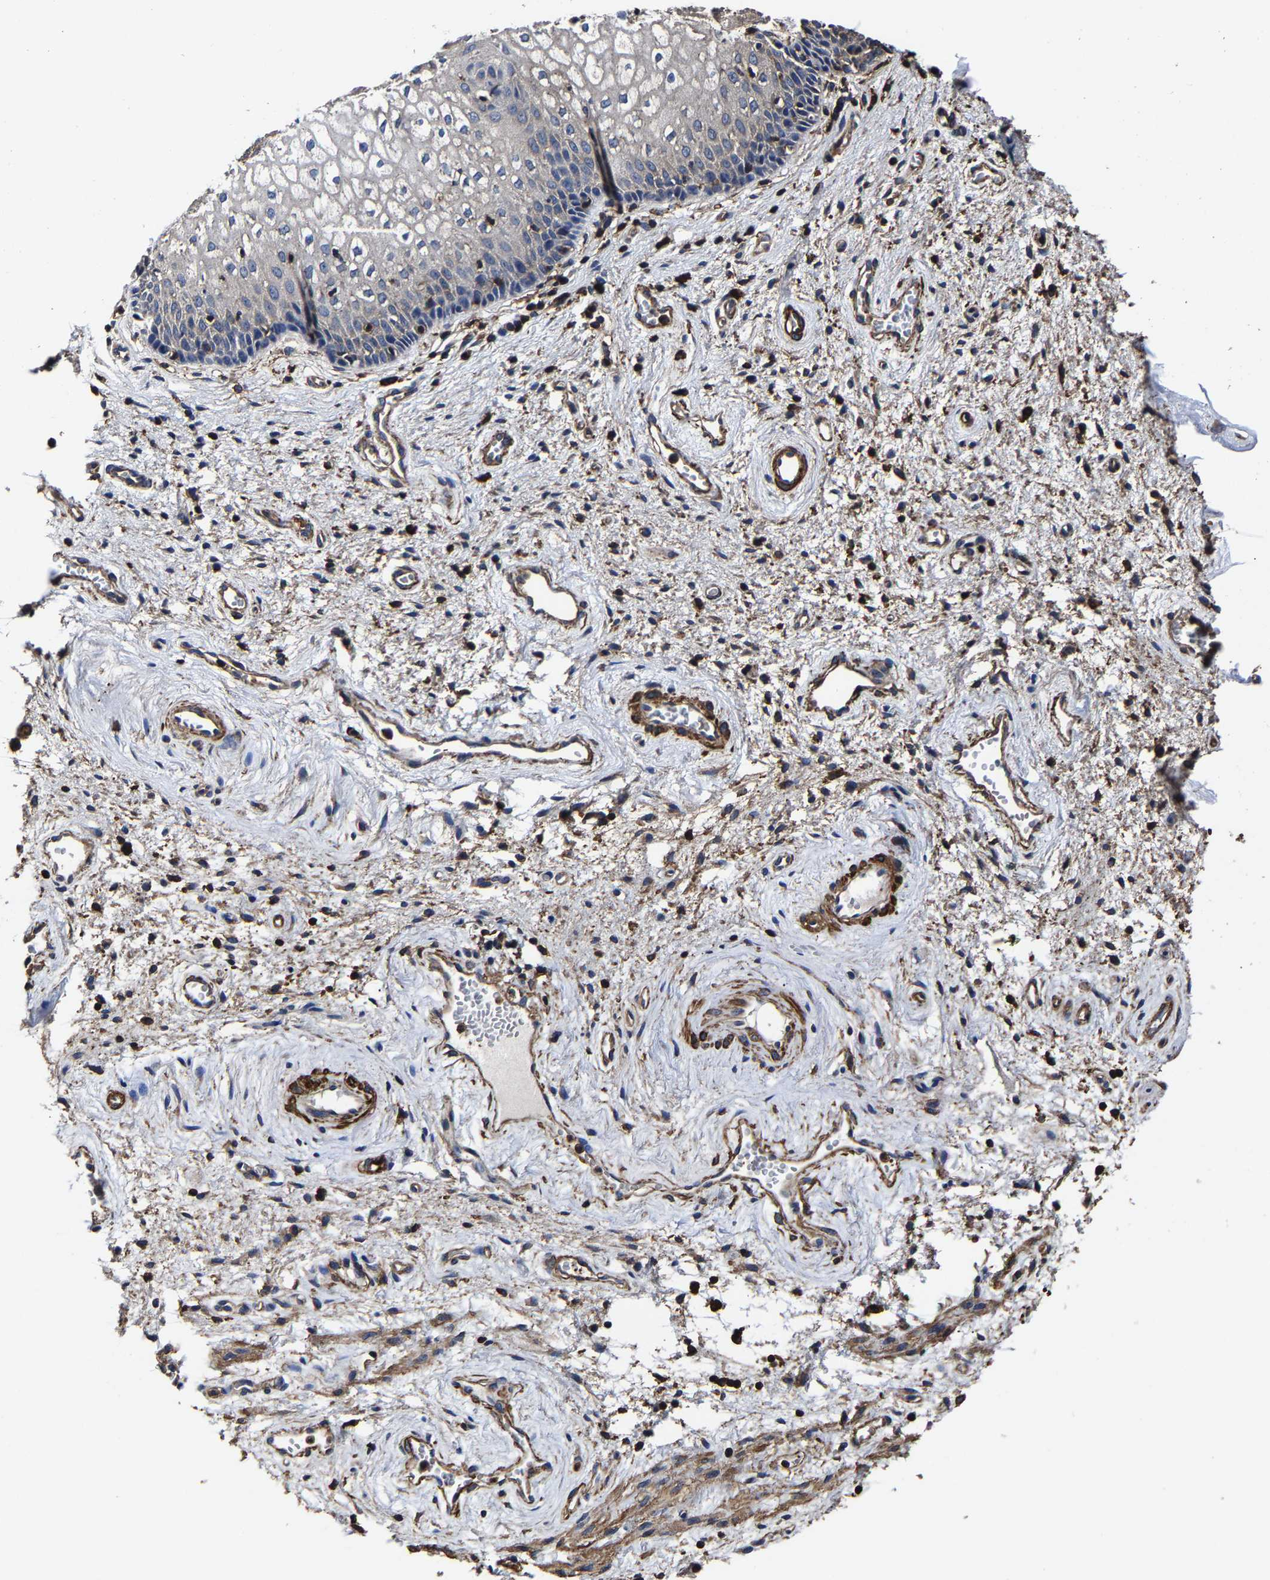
{"staining": {"intensity": "negative", "quantity": "none", "location": "none"}, "tissue": "vagina", "cell_type": "Squamous epithelial cells", "image_type": "normal", "snomed": [{"axis": "morphology", "description": "Normal tissue, NOS"}, {"axis": "topography", "description": "Vagina"}], "caption": "IHC histopathology image of normal vagina: human vagina stained with DAB demonstrates no significant protein expression in squamous epithelial cells.", "gene": "SSH3", "patient": {"sex": "female", "age": 34}}